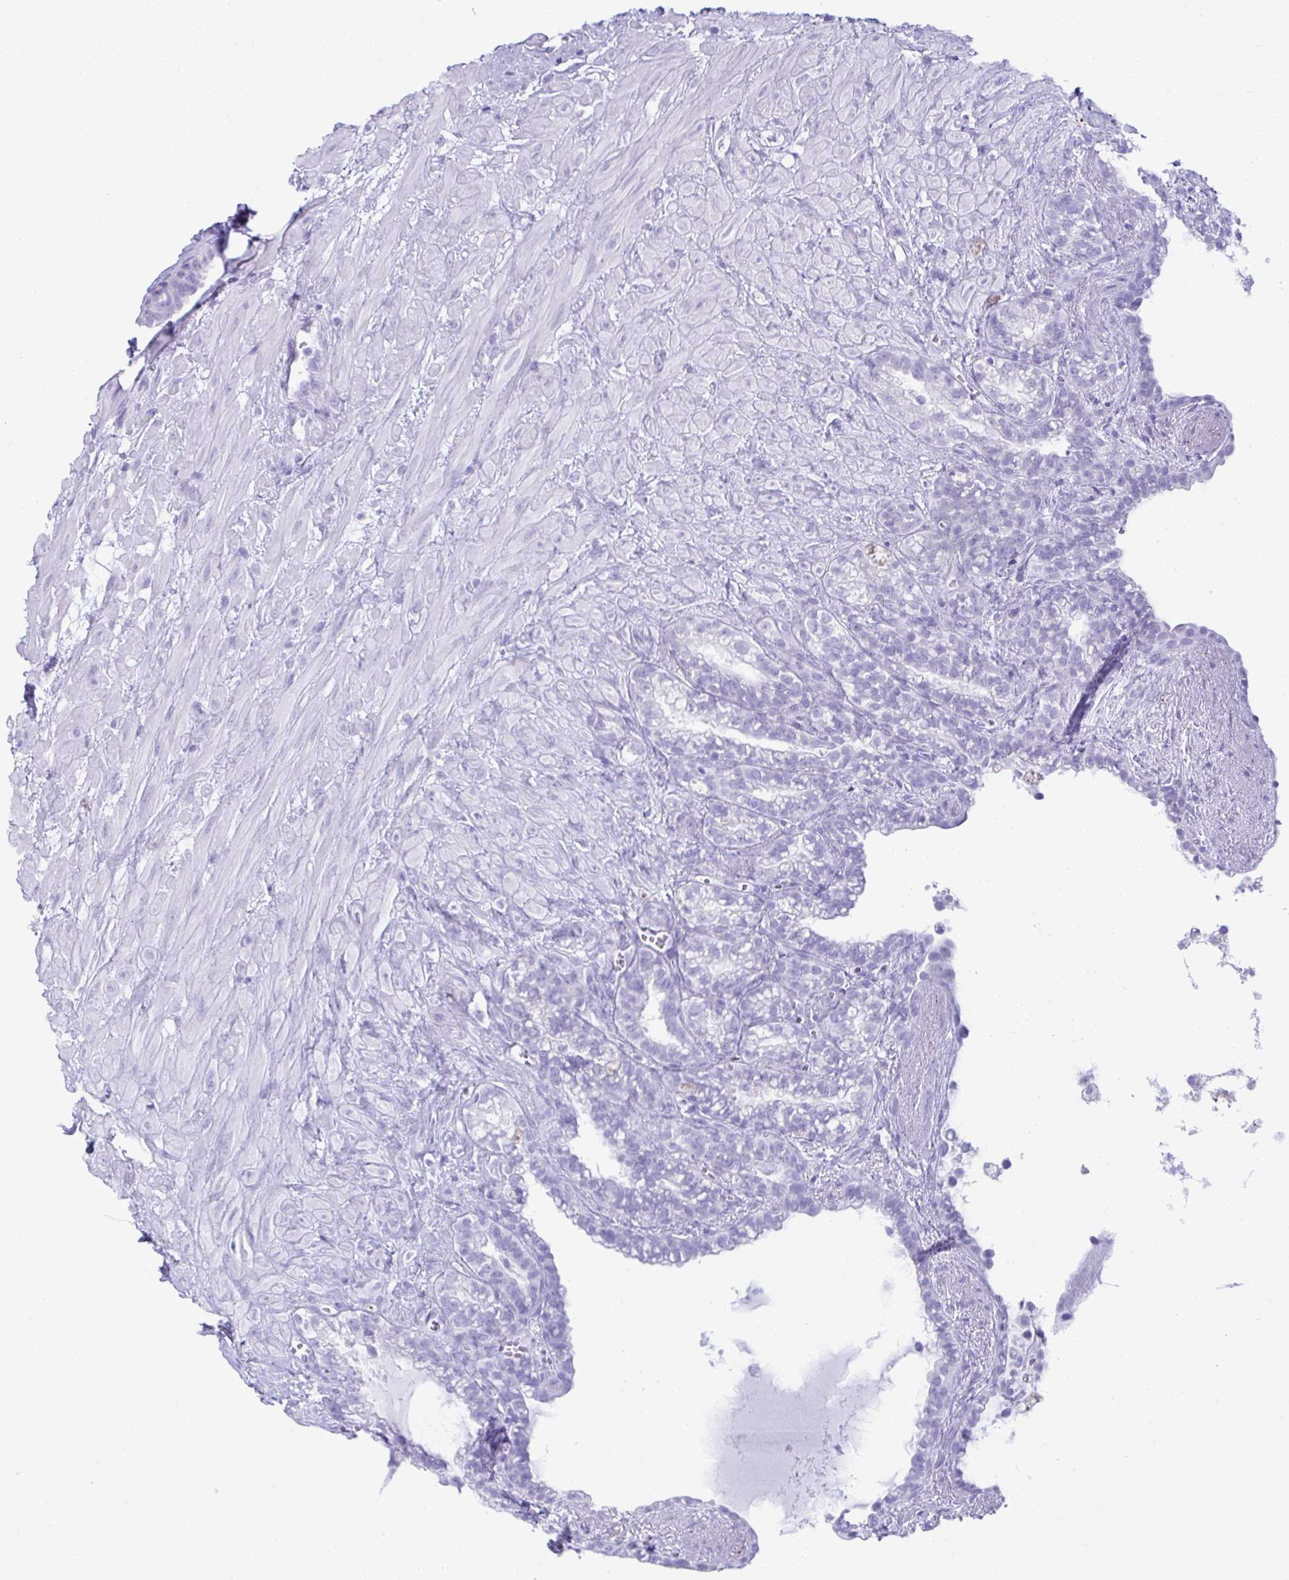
{"staining": {"intensity": "negative", "quantity": "none", "location": "none"}, "tissue": "seminal vesicle", "cell_type": "Glandular cells", "image_type": "normal", "snomed": [{"axis": "morphology", "description": "Normal tissue, NOS"}, {"axis": "topography", "description": "Seminal veicle"}], "caption": "This is an immunohistochemistry (IHC) photomicrograph of normal human seminal vesicle. There is no expression in glandular cells.", "gene": "ATP4B", "patient": {"sex": "male", "age": 76}}